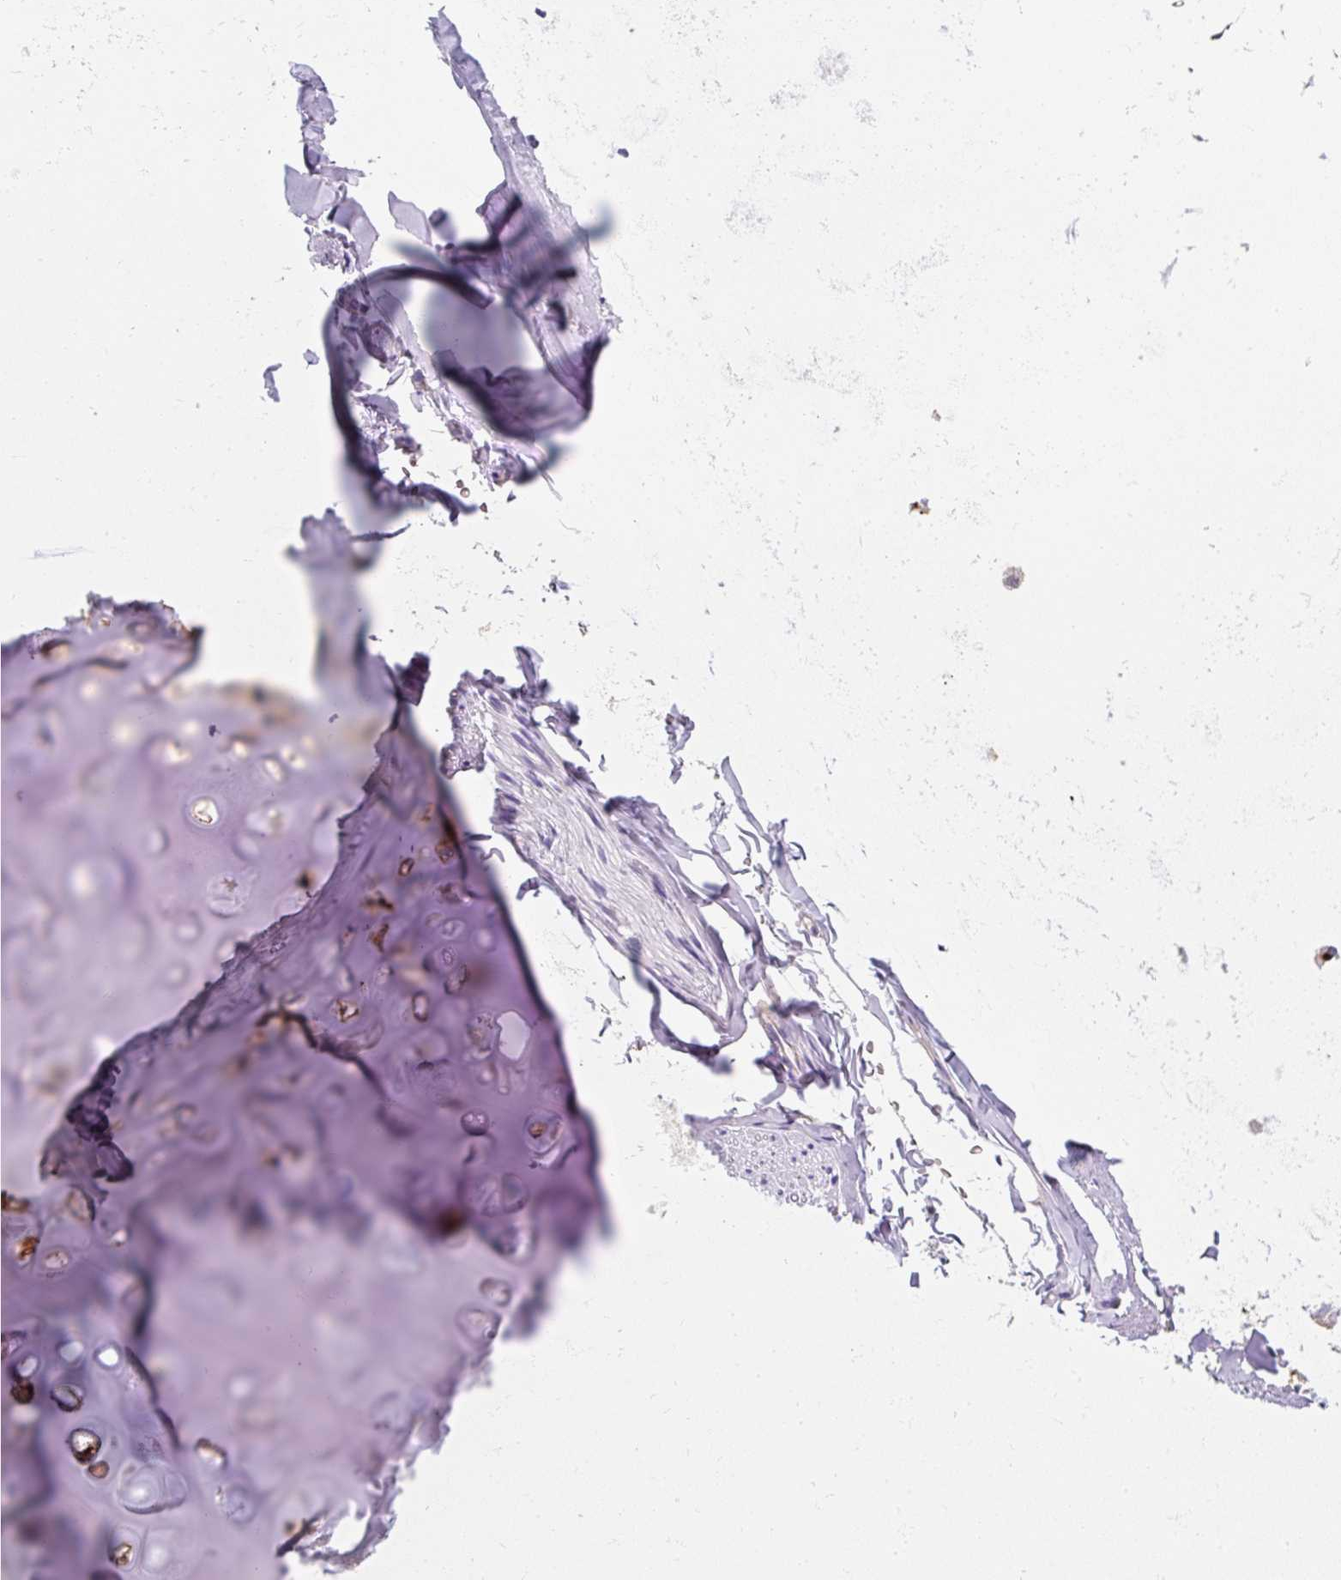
{"staining": {"intensity": "negative", "quantity": "none", "location": "none"}, "tissue": "adipose tissue", "cell_type": "Adipocytes", "image_type": "normal", "snomed": [{"axis": "morphology", "description": "Normal tissue, NOS"}, {"axis": "topography", "description": "Cartilage tissue"}, {"axis": "topography", "description": "Bronchus"}, {"axis": "topography", "description": "Peripheral nerve tissue"}], "caption": "This is an immunohistochemistry (IHC) photomicrograph of unremarkable adipose tissue. There is no staining in adipocytes.", "gene": "SUSD5", "patient": {"sex": "male", "age": 67}}